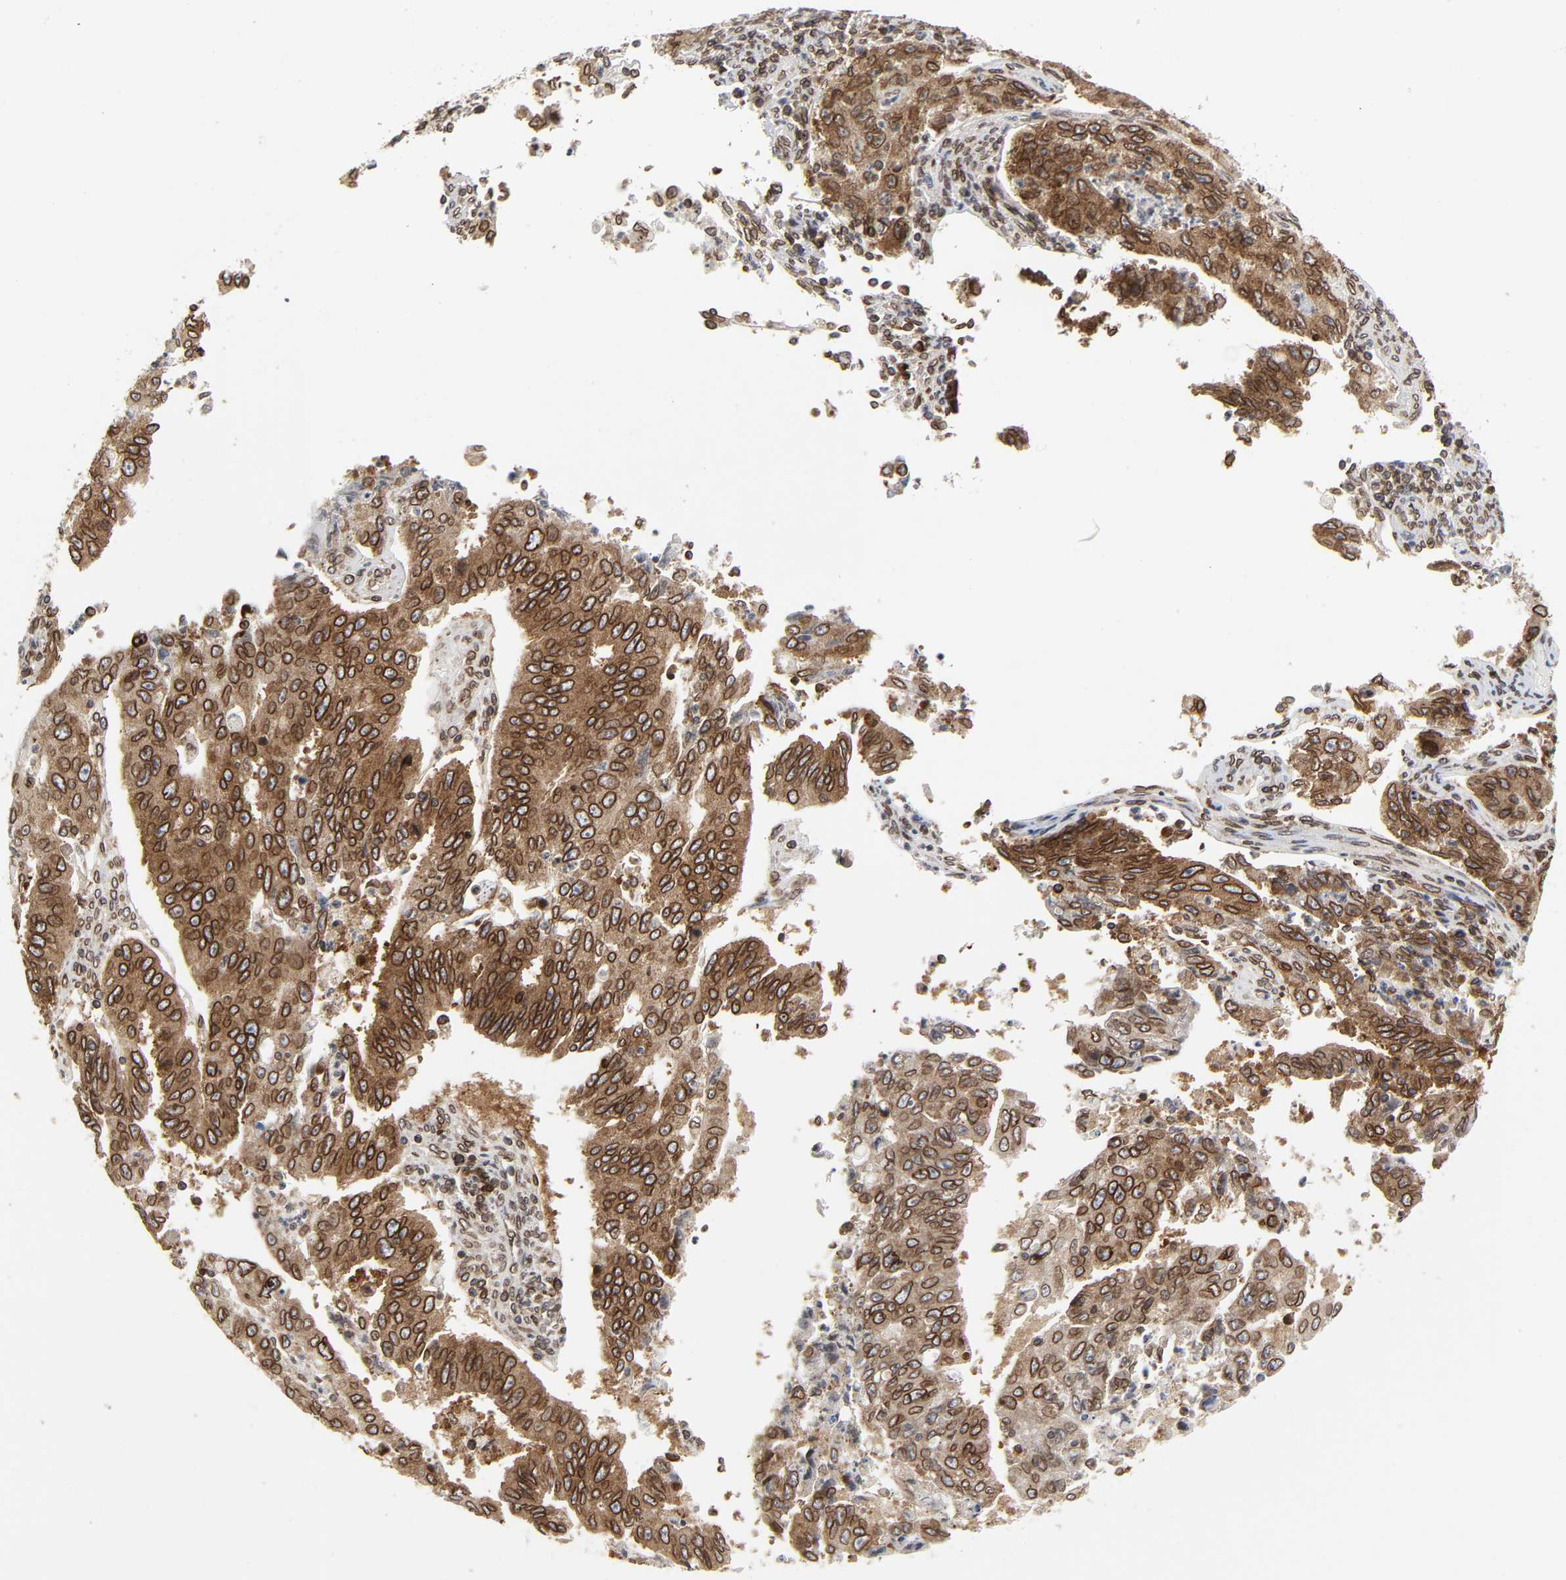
{"staining": {"intensity": "strong", "quantity": ">75%", "location": "cytoplasmic/membranous,nuclear"}, "tissue": "endometrial cancer", "cell_type": "Tumor cells", "image_type": "cancer", "snomed": [{"axis": "morphology", "description": "Adenocarcinoma, NOS"}, {"axis": "topography", "description": "Endometrium"}], "caption": "High-power microscopy captured an IHC histopathology image of endometrial adenocarcinoma, revealing strong cytoplasmic/membranous and nuclear expression in about >75% of tumor cells. Ihc stains the protein of interest in brown and the nuclei are stained blue.", "gene": "RANGAP1", "patient": {"sex": "female", "age": 42}}